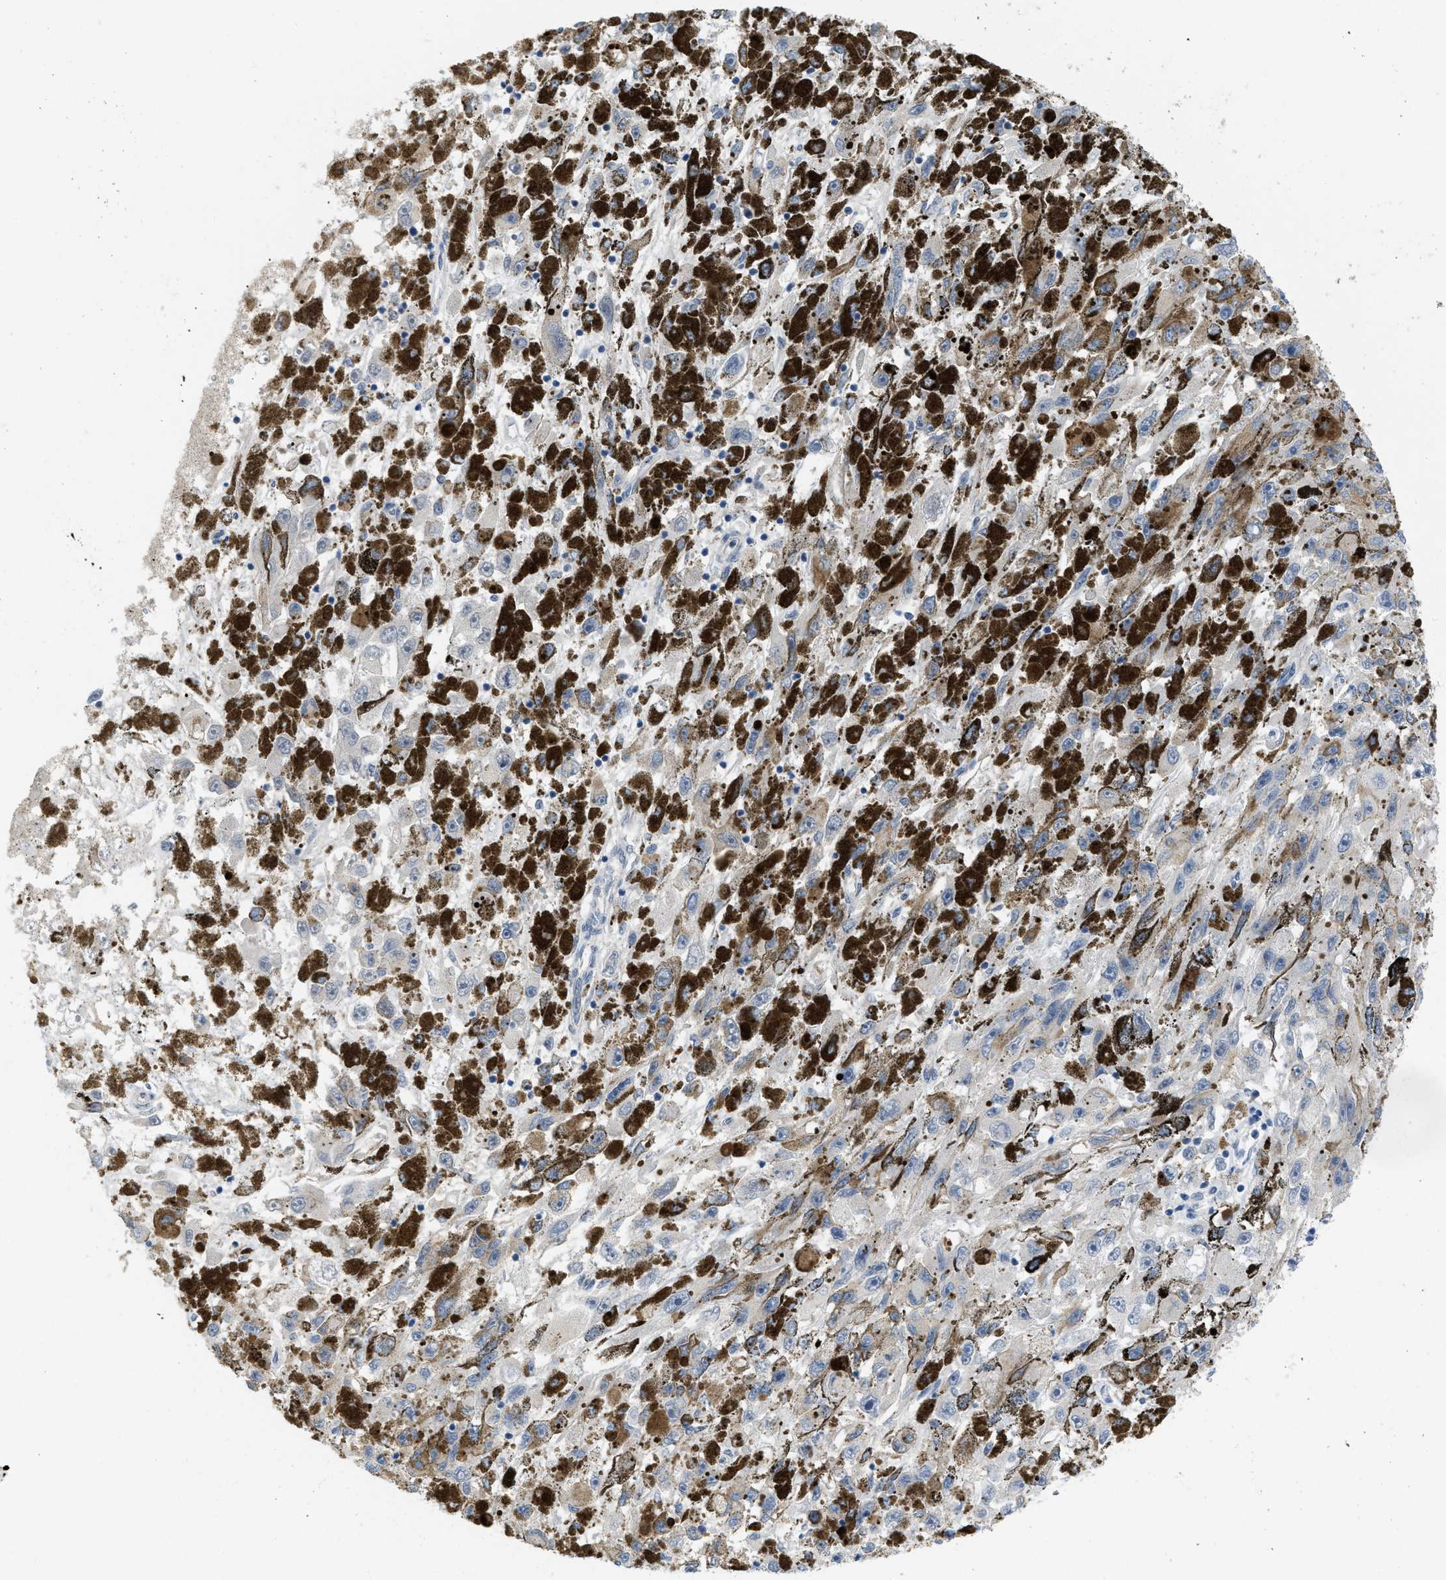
{"staining": {"intensity": "negative", "quantity": "none", "location": "none"}, "tissue": "melanoma", "cell_type": "Tumor cells", "image_type": "cancer", "snomed": [{"axis": "morphology", "description": "Malignant melanoma, NOS"}, {"axis": "topography", "description": "Skin"}], "caption": "Tumor cells are negative for brown protein staining in malignant melanoma.", "gene": "TNFAIP1", "patient": {"sex": "female", "age": 104}}